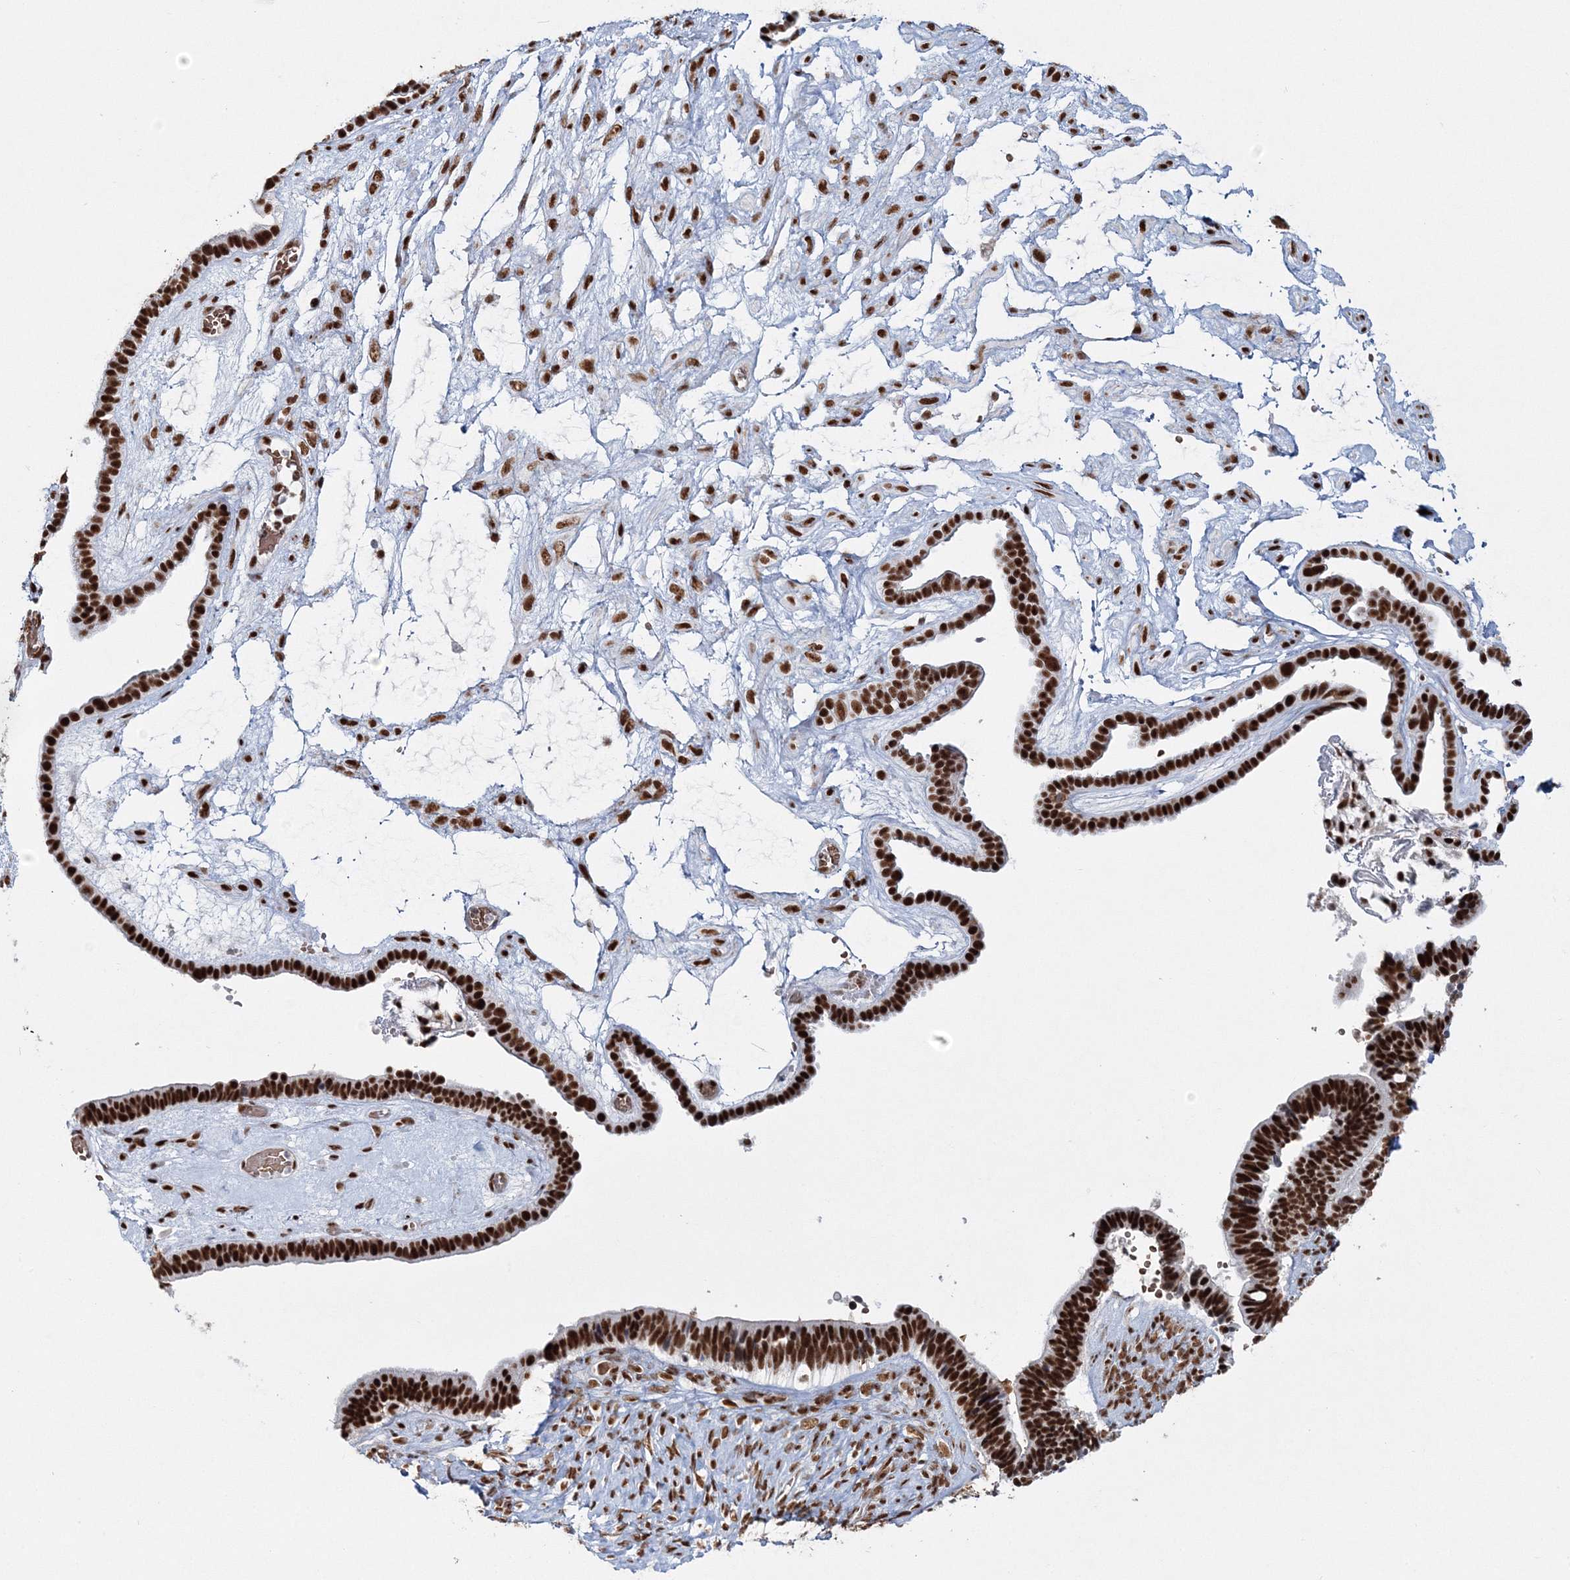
{"staining": {"intensity": "strong", "quantity": ">75%", "location": "nuclear"}, "tissue": "ovarian cancer", "cell_type": "Tumor cells", "image_type": "cancer", "snomed": [{"axis": "morphology", "description": "Cystadenocarcinoma, serous, NOS"}, {"axis": "topography", "description": "Ovary"}], "caption": "Immunohistochemistry of human ovarian serous cystadenocarcinoma displays high levels of strong nuclear expression in approximately >75% of tumor cells. (DAB IHC with brightfield microscopy, high magnification).", "gene": "QRICH1", "patient": {"sex": "female", "age": 56}}